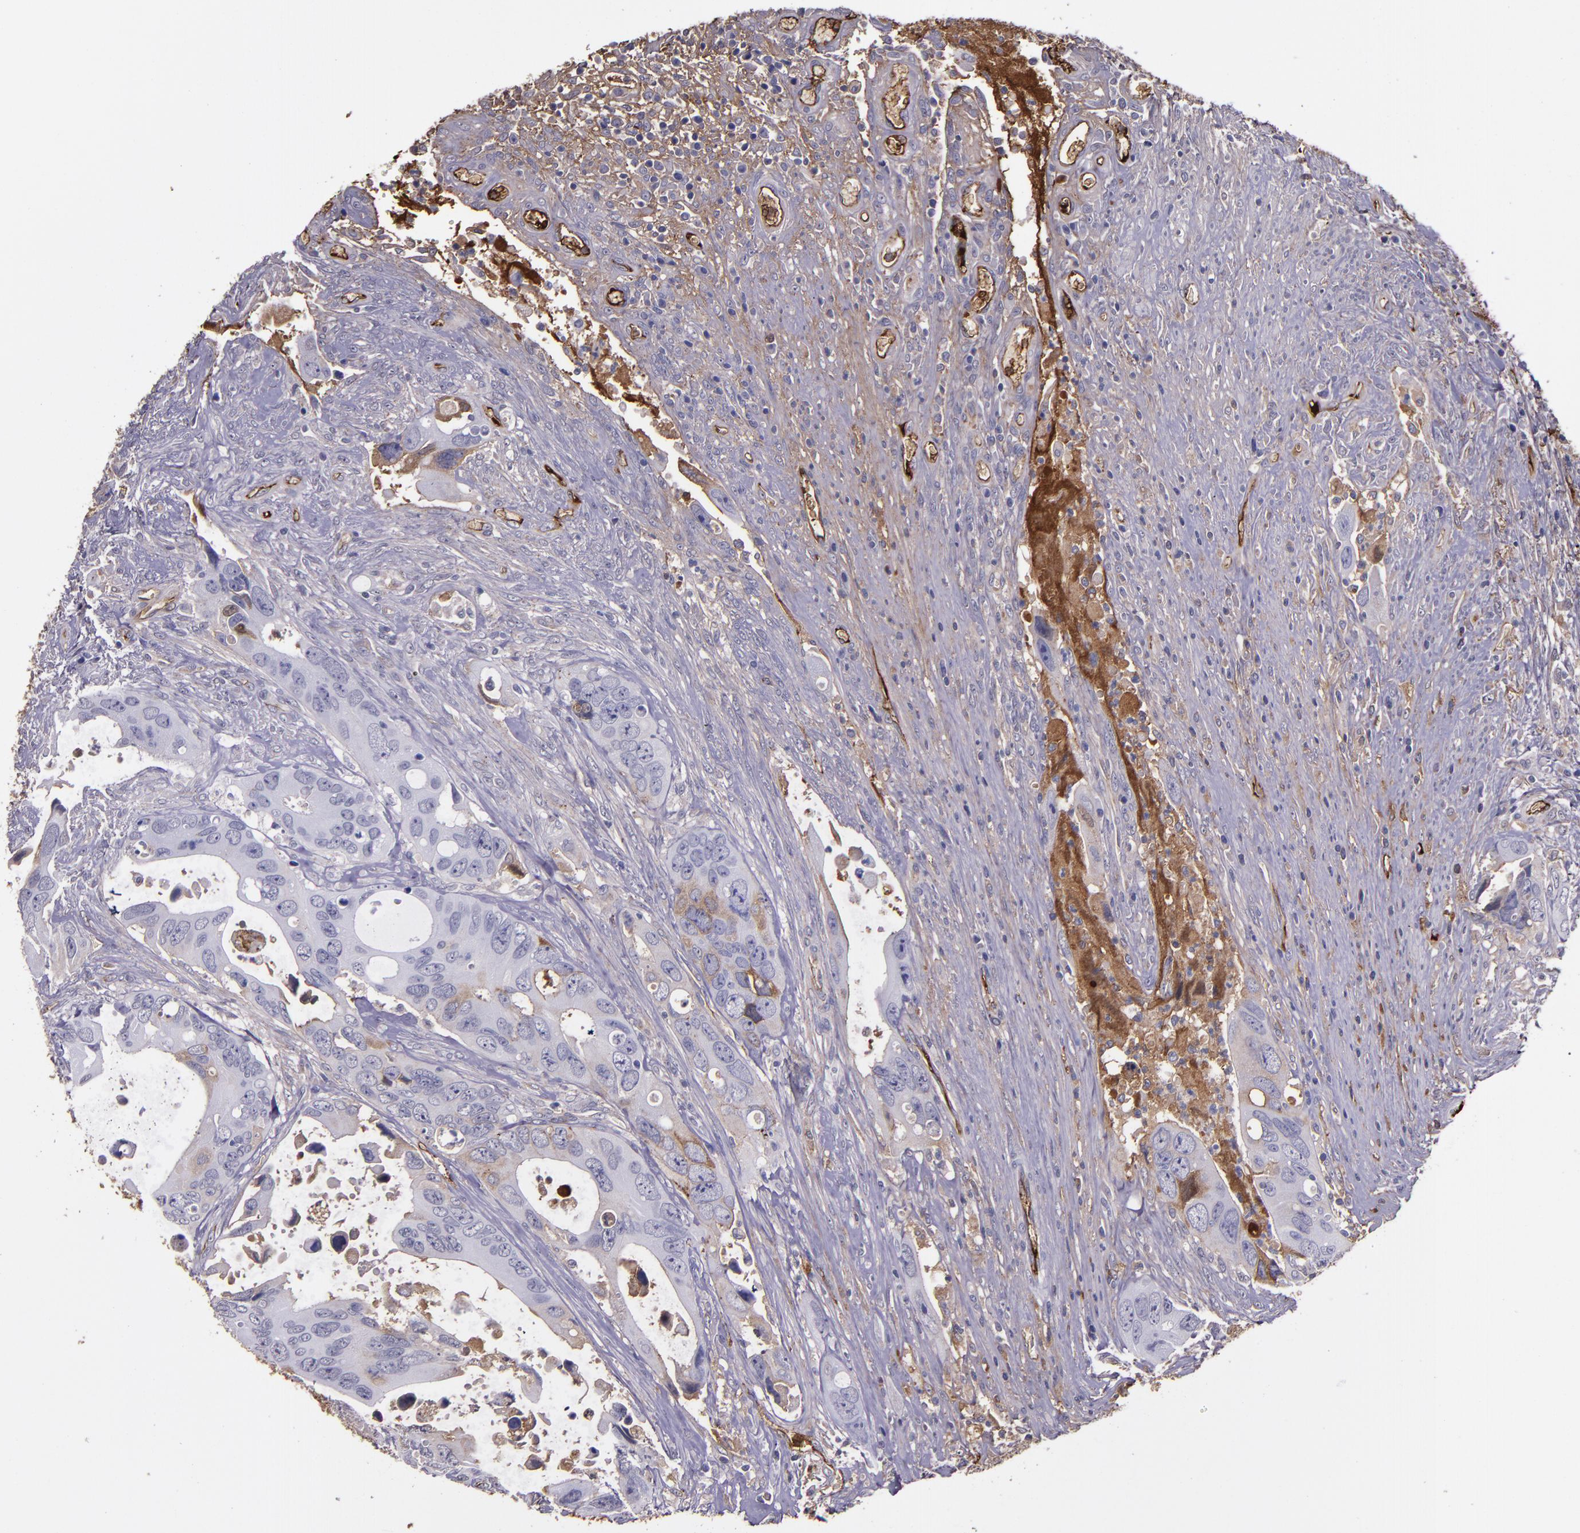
{"staining": {"intensity": "moderate", "quantity": "<25%", "location": "cytoplasmic/membranous"}, "tissue": "colorectal cancer", "cell_type": "Tumor cells", "image_type": "cancer", "snomed": [{"axis": "morphology", "description": "Adenocarcinoma, NOS"}, {"axis": "topography", "description": "Rectum"}], "caption": "The micrograph displays a brown stain indicating the presence of a protein in the cytoplasmic/membranous of tumor cells in colorectal cancer (adenocarcinoma).", "gene": "A2M", "patient": {"sex": "male", "age": 70}}